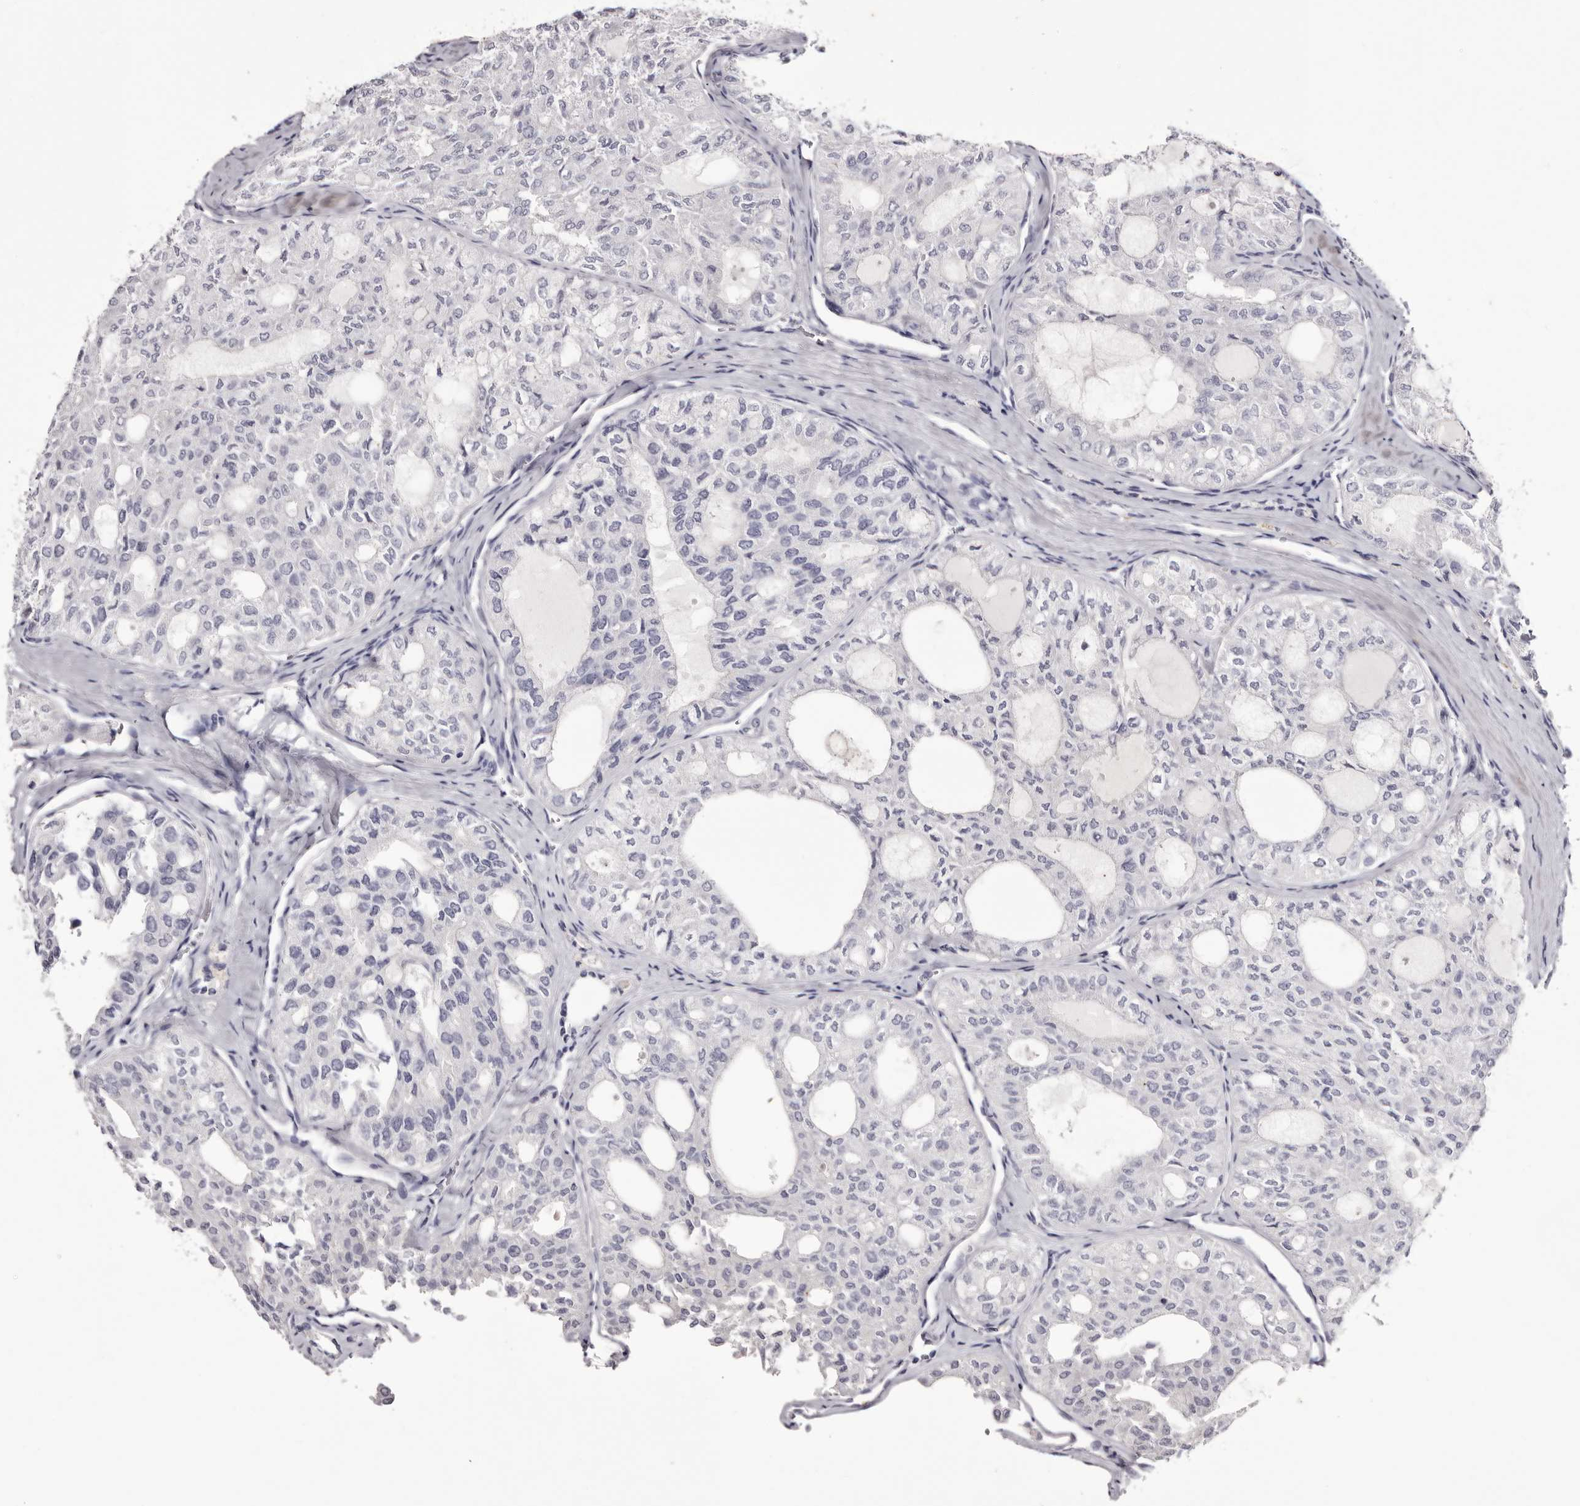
{"staining": {"intensity": "negative", "quantity": "none", "location": "none"}, "tissue": "thyroid cancer", "cell_type": "Tumor cells", "image_type": "cancer", "snomed": [{"axis": "morphology", "description": "Follicular adenoma carcinoma, NOS"}, {"axis": "topography", "description": "Thyroid gland"}], "caption": "DAB (3,3'-diaminobenzidine) immunohistochemical staining of human thyroid cancer displays no significant positivity in tumor cells.", "gene": "CA6", "patient": {"sex": "male", "age": 75}}